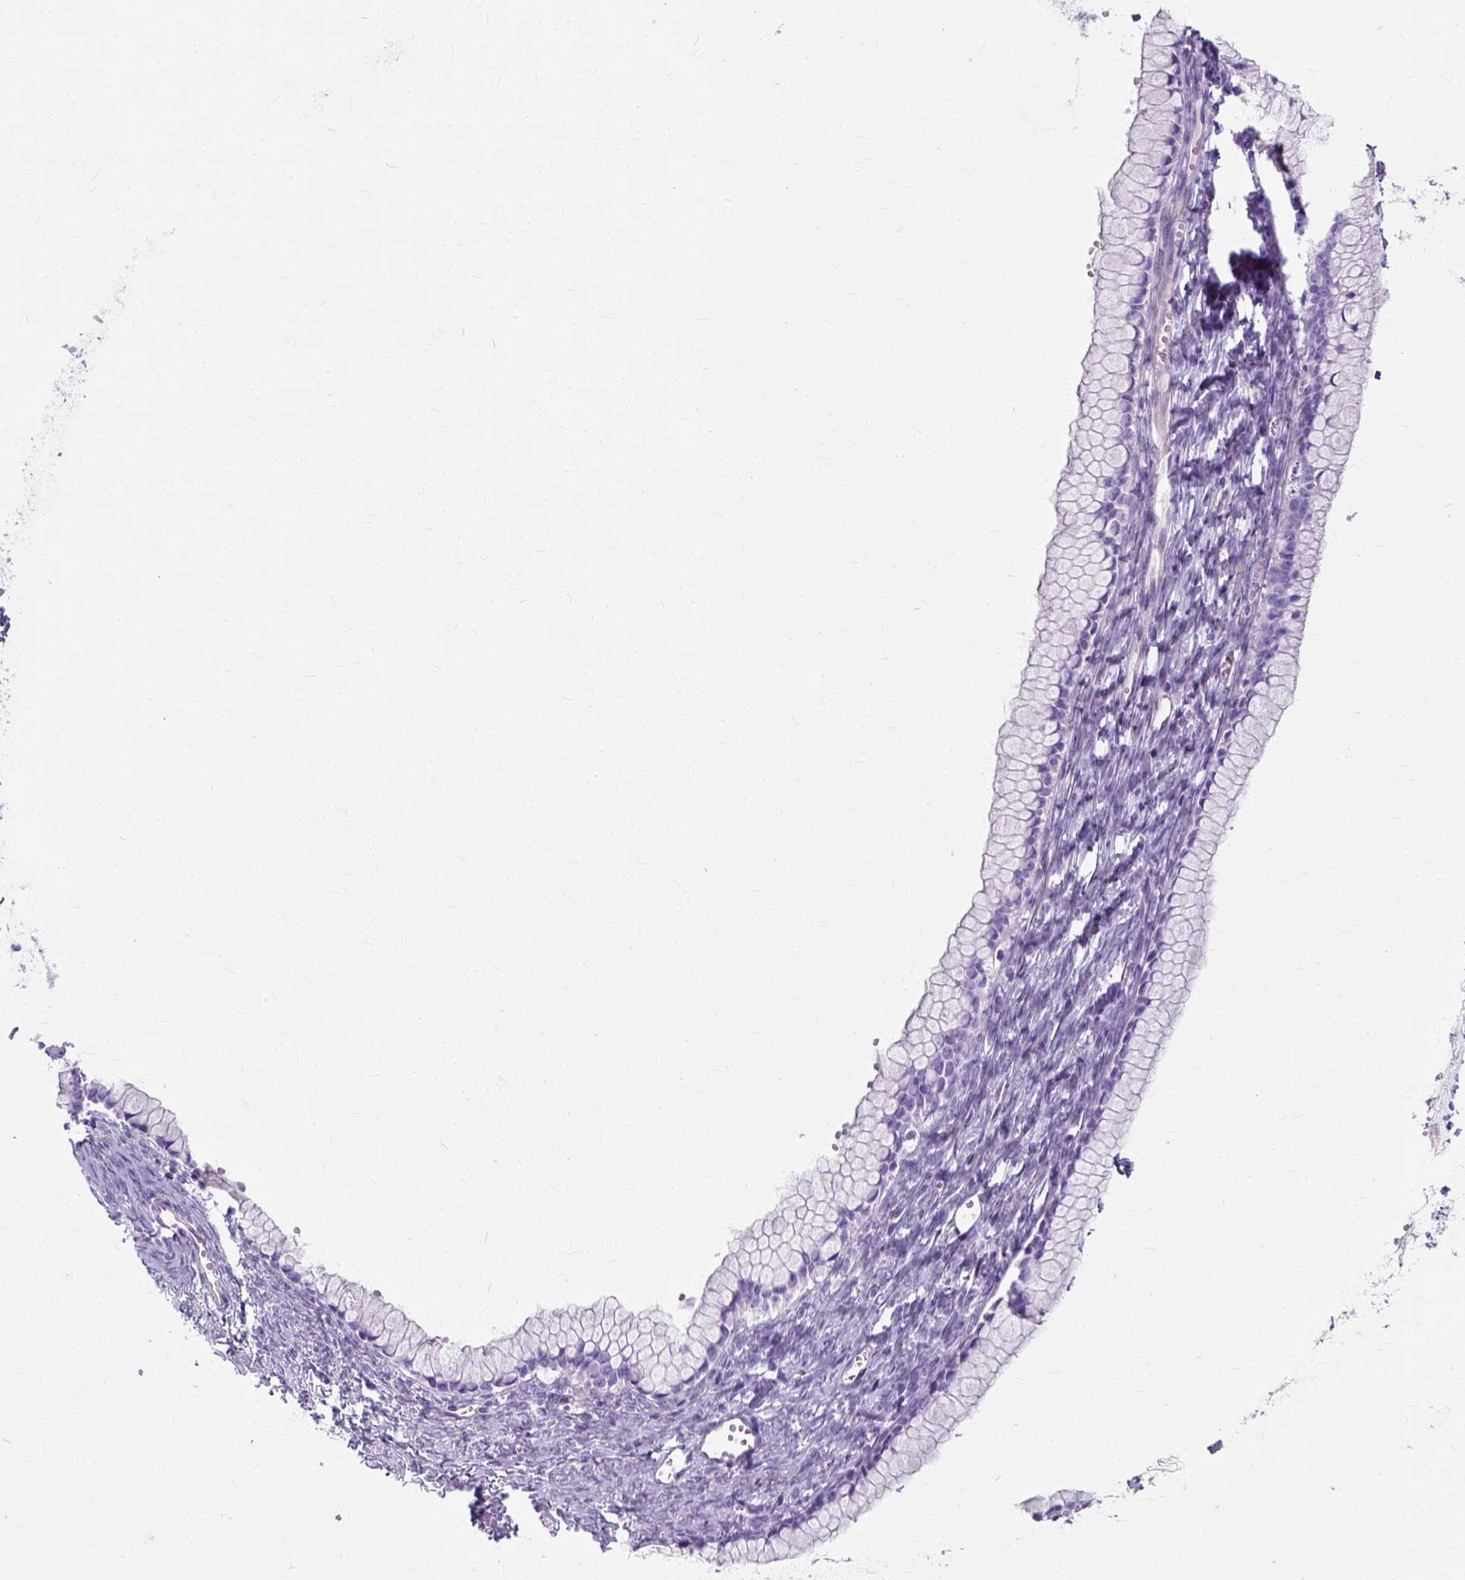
{"staining": {"intensity": "negative", "quantity": "none", "location": "none"}, "tissue": "ovarian cancer", "cell_type": "Tumor cells", "image_type": "cancer", "snomed": [{"axis": "morphology", "description": "Cystadenocarcinoma, mucinous, NOS"}, {"axis": "topography", "description": "Ovary"}], "caption": "Immunohistochemistry of human ovarian cancer (mucinous cystadenocarcinoma) demonstrates no expression in tumor cells.", "gene": "MYH15", "patient": {"sex": "female", "age": 41}}